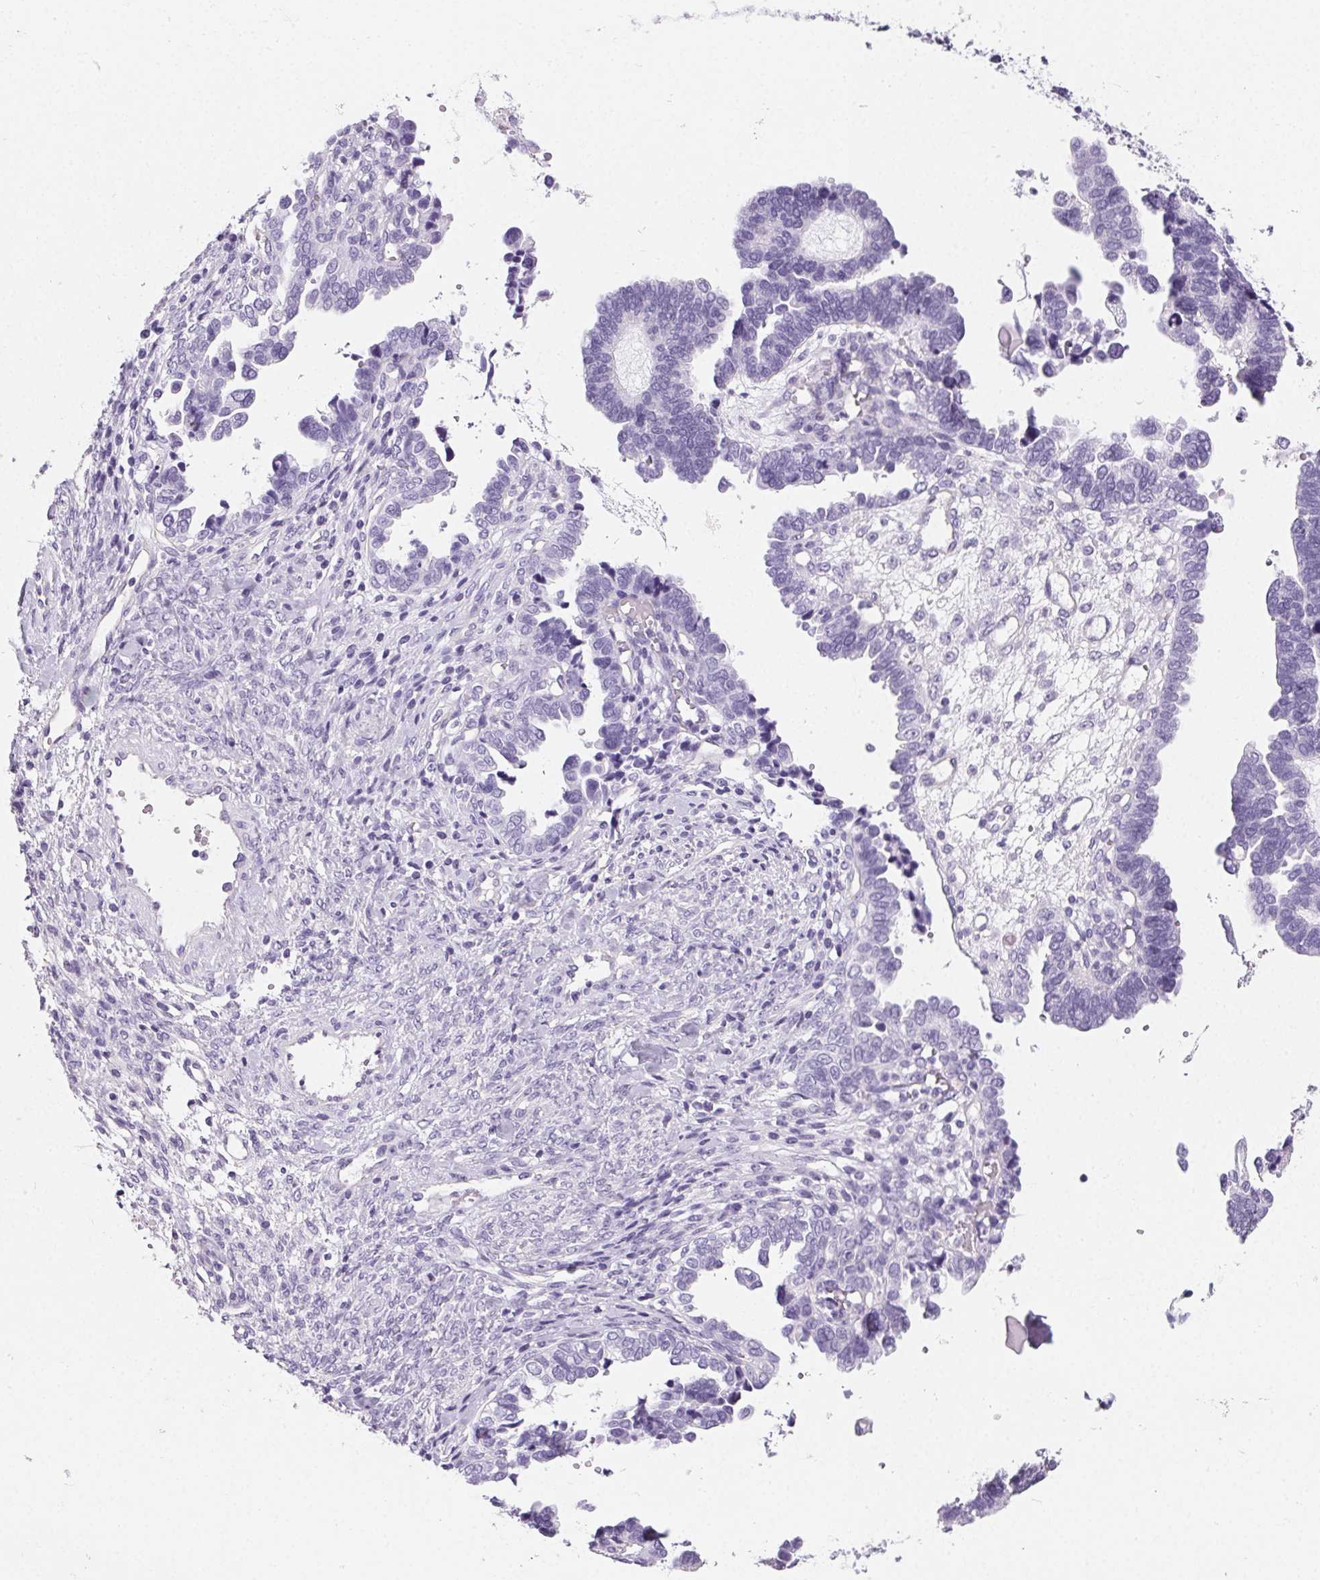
{"staining": {"intensity": "negative", "quantity": "none", "location": "none"}, "tissue": "ovarian cancer", "cell_type": "Tumor cells", "image_type": "cancer", "snomed": [{"axis": "morphology", "description": "Cystadenocarcinoma, serous, NOS"}, {"axis": "topography", "description": "Ovary"}], "caption": "Photomicrograph shows no protein positivity in tumor cells of ovarian cancer (serous cystadenocarcinoma) tissue.", "gene": "PRSS3", "patient": {"sex": "female", "age": 51}}